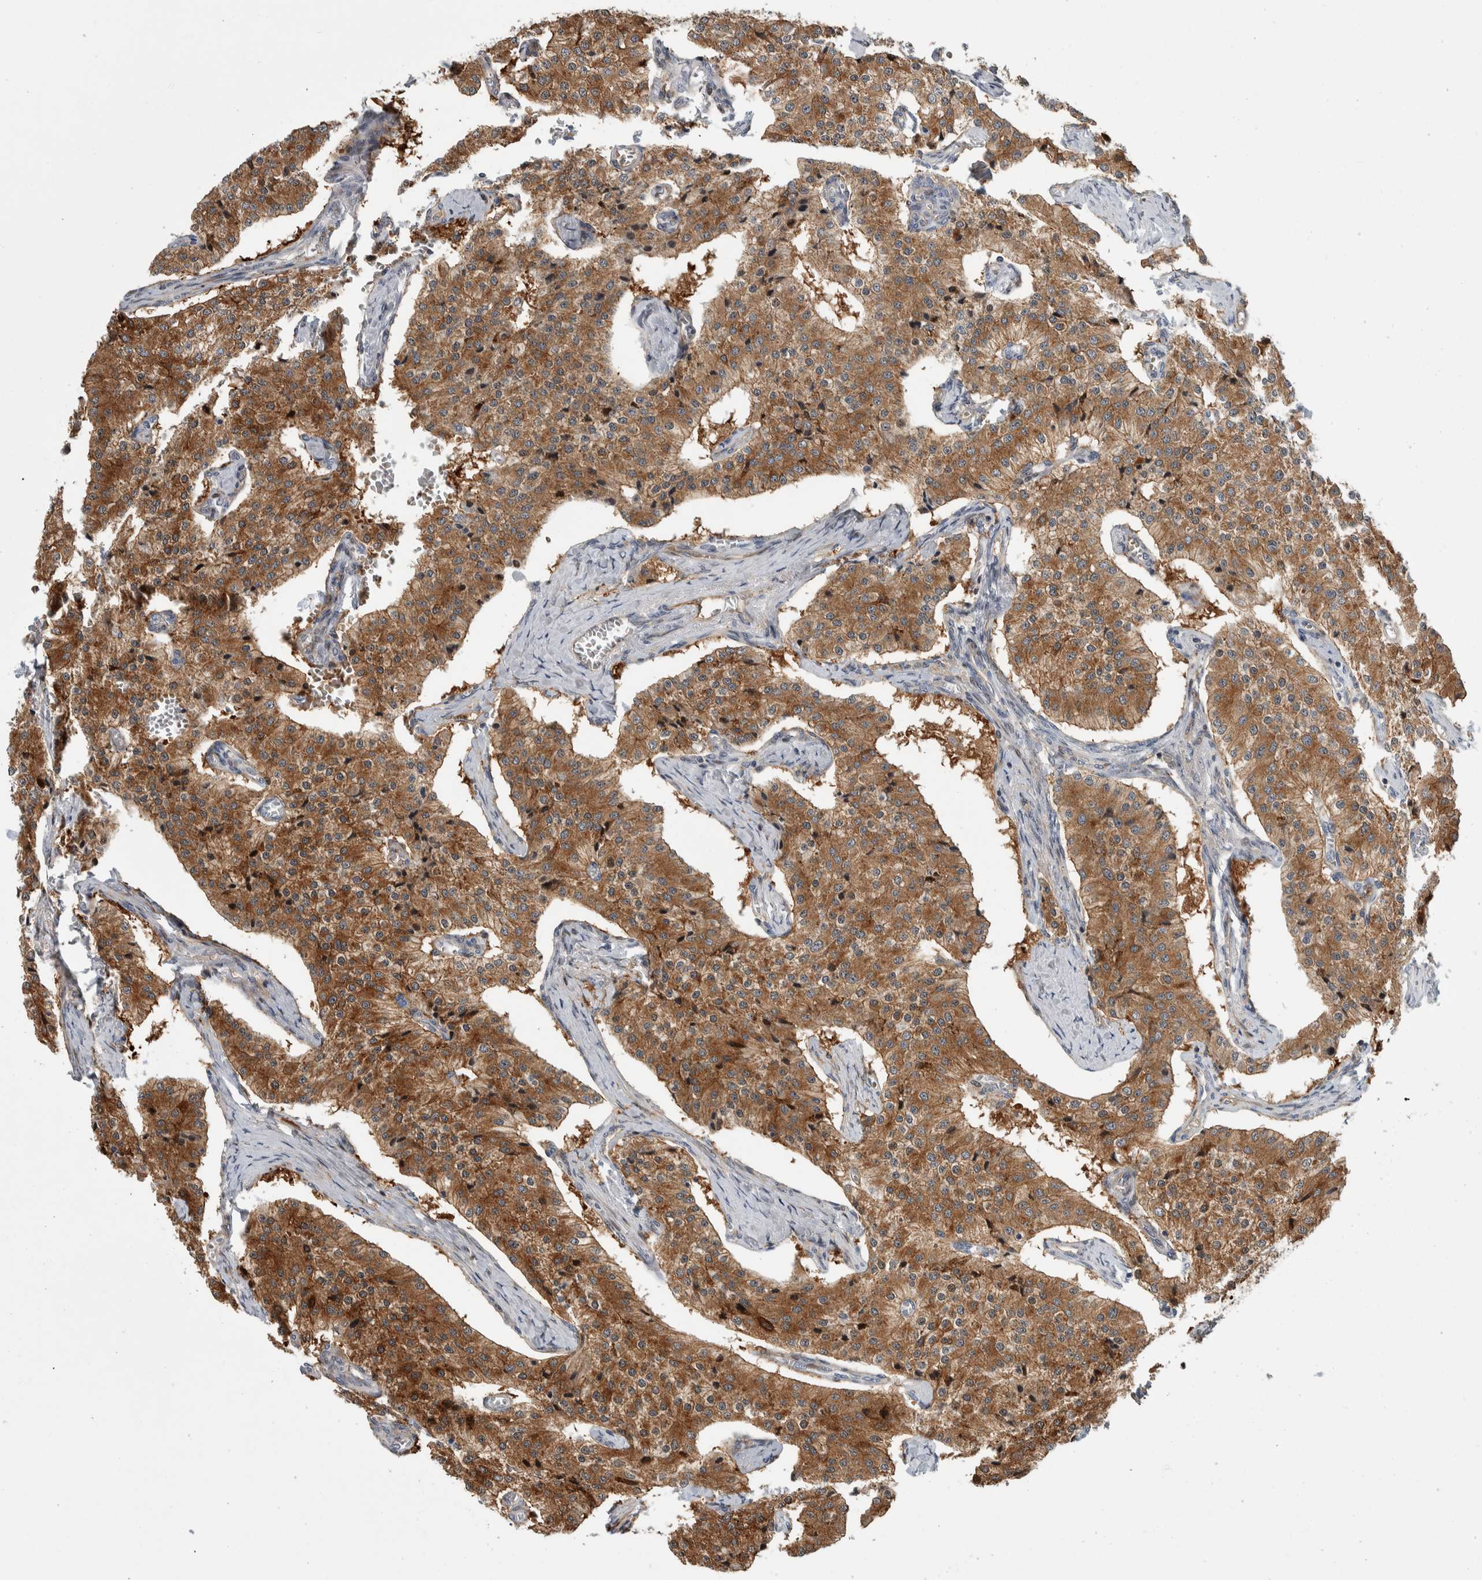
{"staining": {"intensity": "moderate", "quantity": ">75%", "location": "cytoplasmic/membranous"}, "tissue": "carcinoid", "cell_type": "Tumor cells", "image_type": "cancer", "snomed": [{"axis": "morphology", "description": "Carcinoid, malignant, NOS"}, {"axis": "topography", "description": "Colon"}], "caption": "Protein analysis of malignant carcinoid tissue displays moderate cytoplasmic/membranous staining in about >75% of tumor cells.", "gene": "MSL1", "patient": {"sex": "female", "age": 52}}